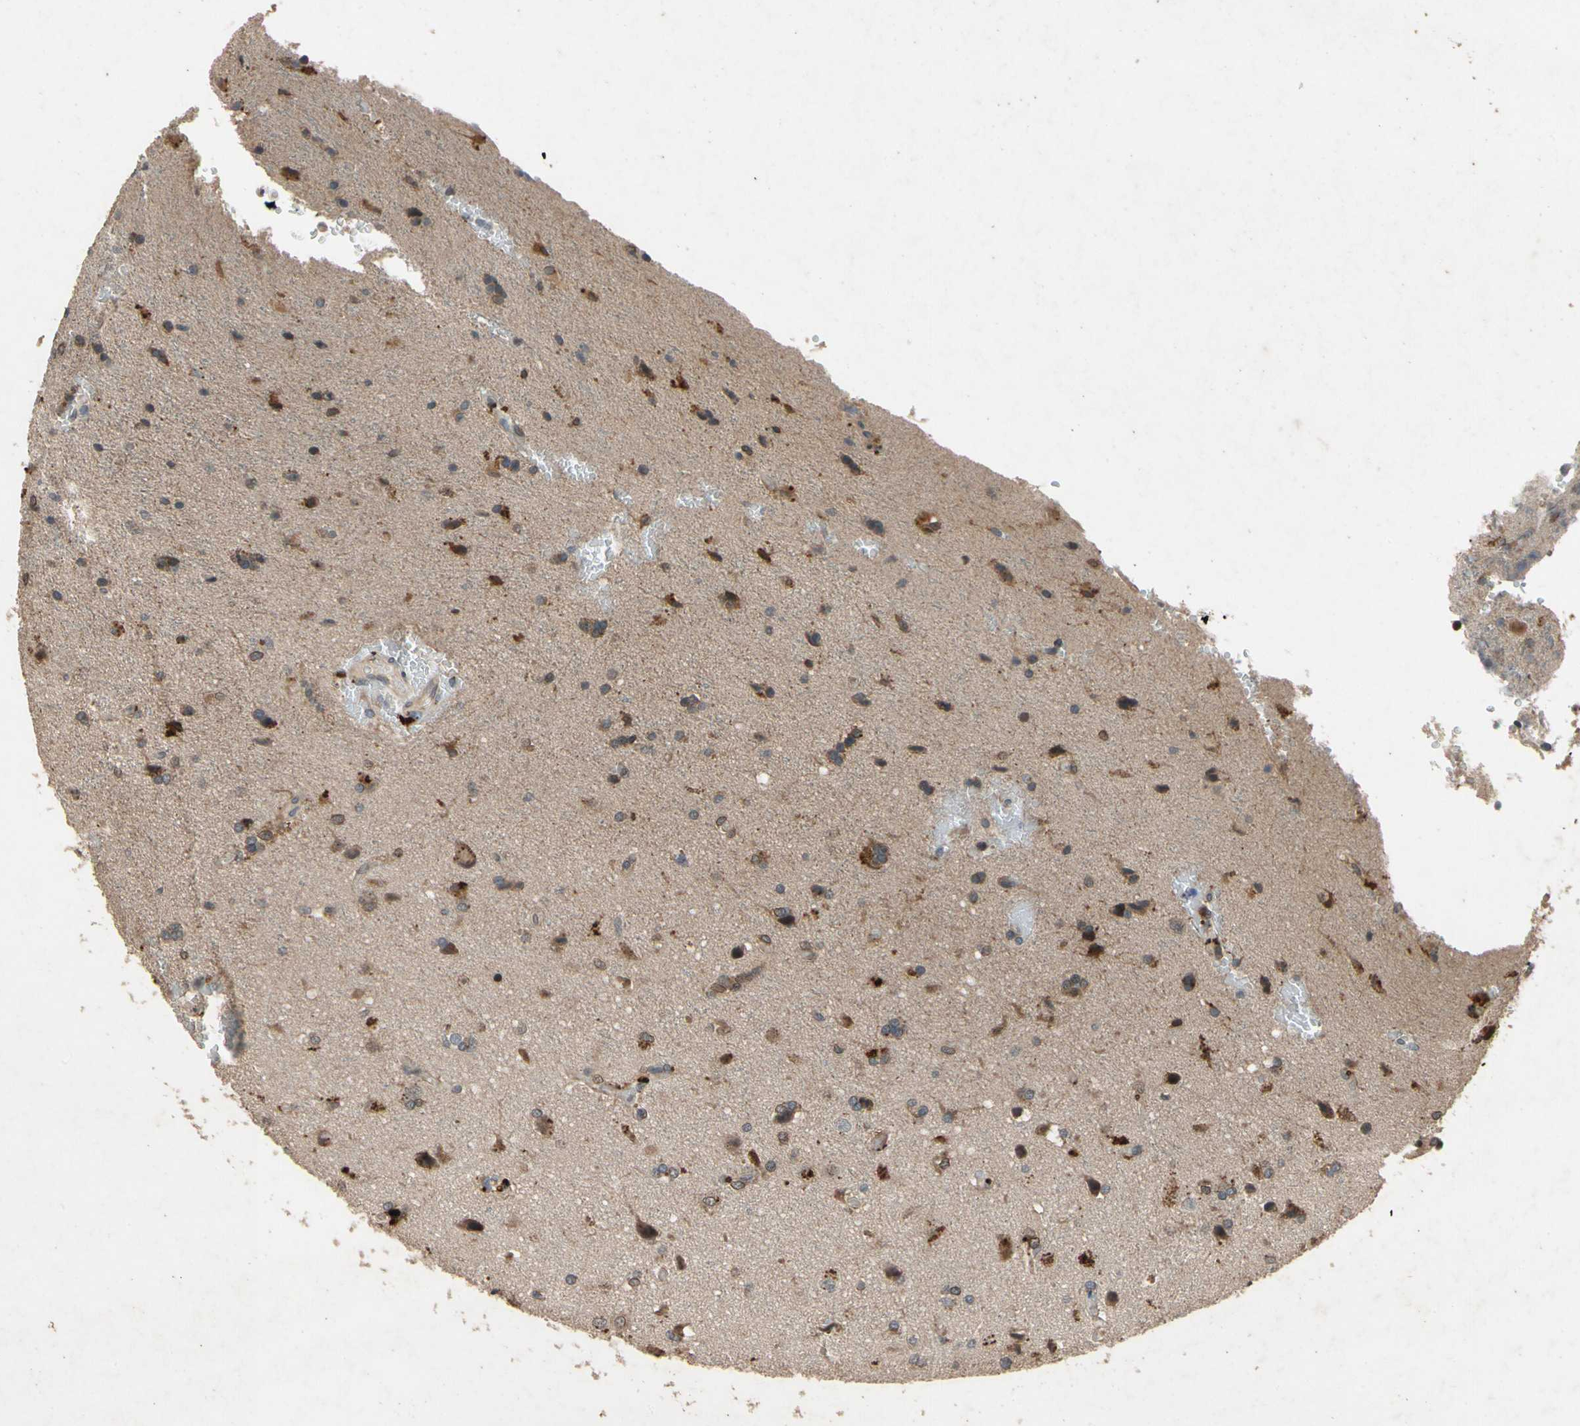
{"staining": {"intensity": "strong", "quantity": ">75%", "location": "cytoplasmic/membranous"}, "tissue": "glioma", "cell_type": "Tumor cells", "image_type": "cancer", "snomed": [{"axis": "morphology", "description": "Glioma, malignant, High grade"}, {"axis": "topography", "description": "Brain"}], "caption": "Glioma tissue displays strong cytoplasmic/membranous expression in approximately >75% of tumor cells The protein of interest is shown in brown color, while the nuclei are stained blue.", "gene": "DPY19L3", "patient": {"sex": "male", "age": 71}}